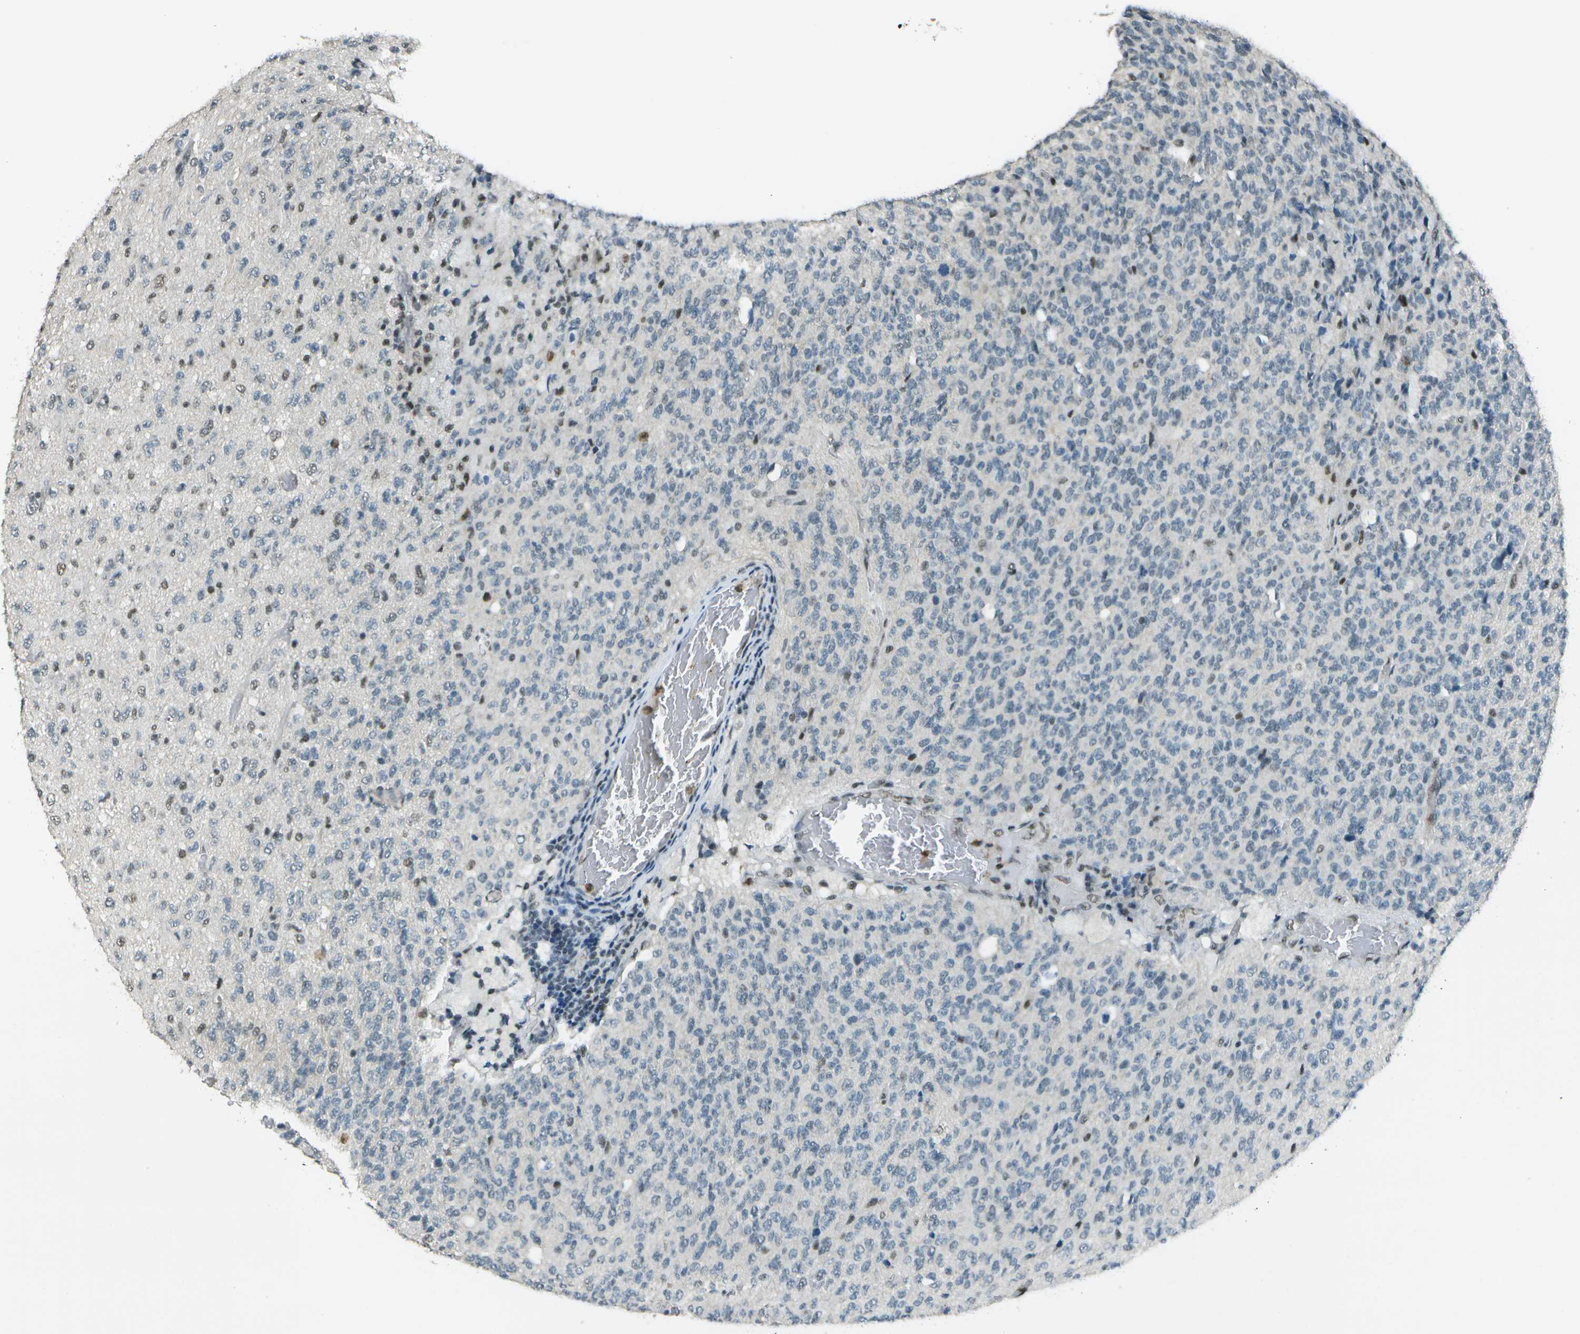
{"staining": {"intensity": "weak", "quantity": "25%-75%", "location": "nuclear"}, "tissue": "glioma", "cell_type": "Tumor cells", "image_type": "cancer", "snomed": [{"axis": "morphology", "description": "Glioma, malignant, High grade"}, {"axis": "topography", "description": "pancreas cauda"}], "caption": "High-magnification brightfield microscopy of malignant high-grade glioma stained with DAB (3,3'-diaminobenzidine) (brown) and counterstained with hematoxylin (blue). tumor cells exhibit weak nuclear positivity is seen in about25%-75% of cells. The staining is performed using DAB (3,3'-diaminobenzidine) brown chromogen to label protein expression. The nuclei are counter-stained blue using hematoxylin.", "gene": "DEPDC1", "patient": {"sex": "male", "age": 60}}